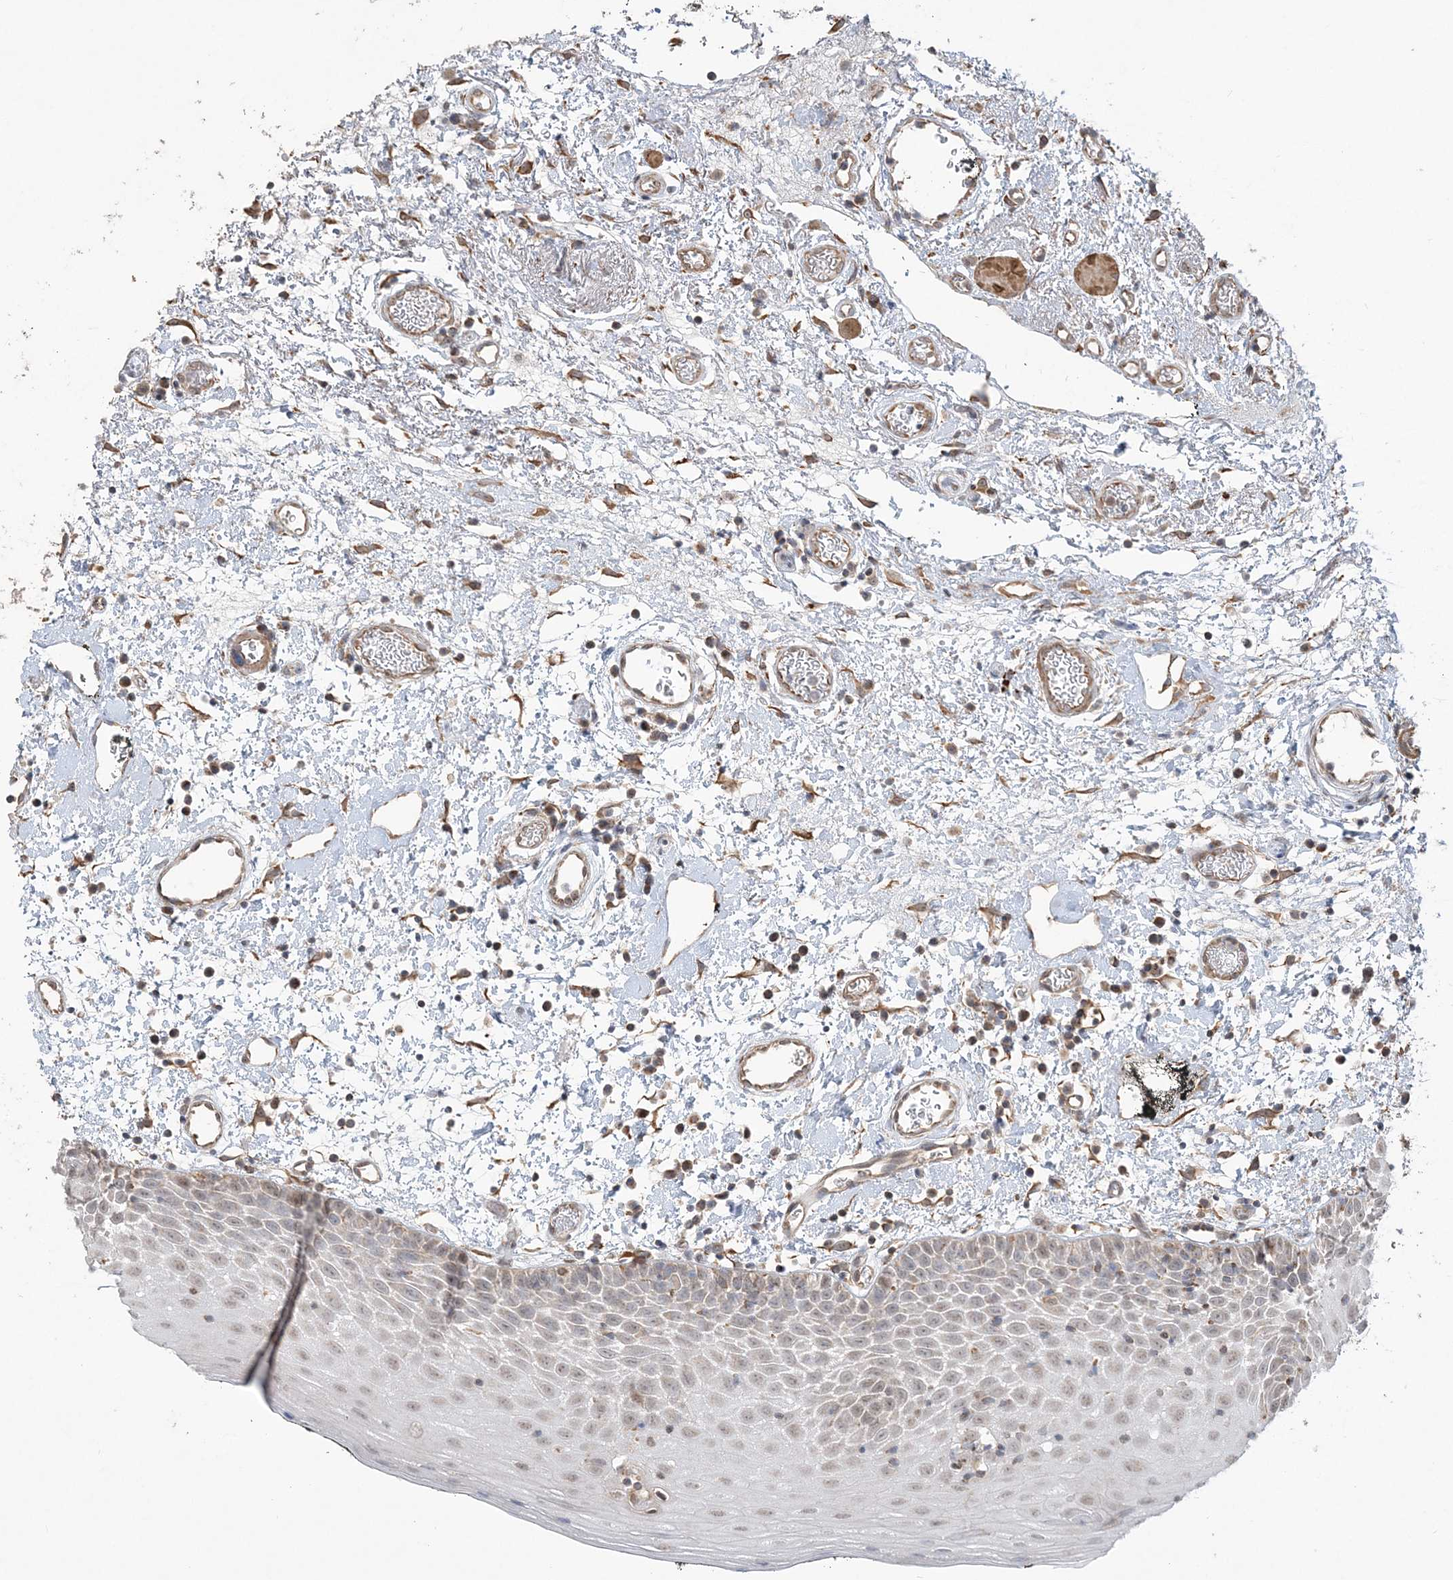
{"staining": {"intensity": "weak", "quantity": "<25%", "location": "nuclear"}, "tissue": "oral mucosa", "cell_type": "Squamous epithelial cells", "image_type": "normal", "snomed": [{"axis": "morphology", "description": "Normal tissue, NOS"}, {"axis": "topography", "description": "Oral tissue"}], "caption": "Immunohistochemistry (IHC) histopathology image of benign oral mucosa: human oral mucosa stained with DAB (3,3'-diaminobenzidine) demonstrates no significant protein staining in squamous epithelial cells. The staining was performed using DAB (3,3'-diaminobenzidine) to visualize the protein expression in brown, while the nuclei were stained in blue with hematoxylin (Magnification: 20x).", "gene": "SCLT1", "patient": {"sex": "male", "age": 74}}